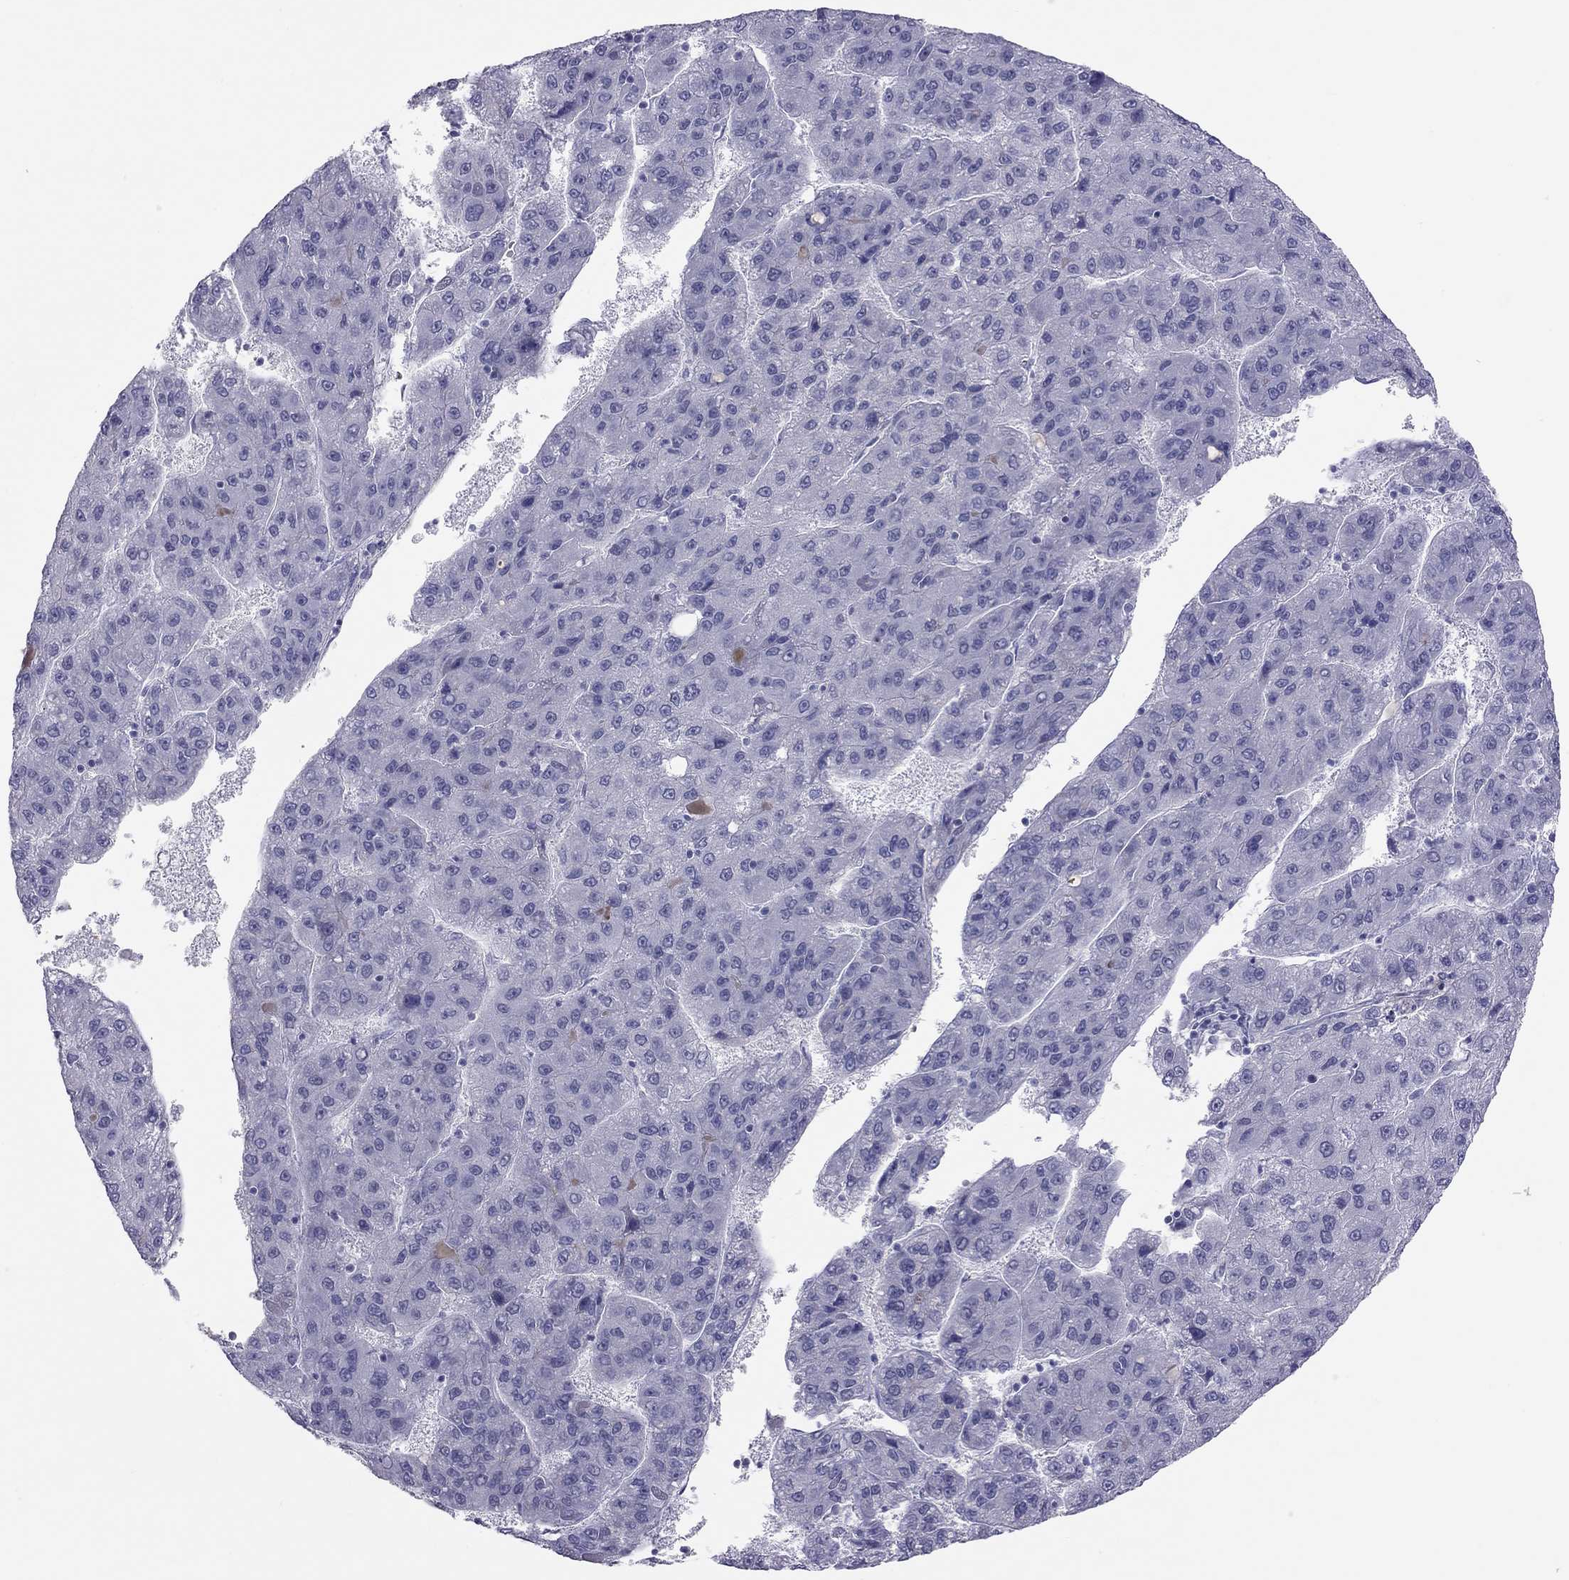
{"staining": {"intensity": "negative", "quantity": "none", "location": "none"}, "tissue": "liver cancer", "cell_type": "Tumor cells", "image_type": "cancer", "snomed": [{"axis": "morphology", "description": "Carcinoma, Hepatocellular, NOS"}, {"axis": "topography", "description": "Liver"}], "caption": "DAB immunohistochemical staining of human hepatocellular carcinoma (liver) exhibits no significant positivity in tumor cells.", "gene": "JHY", "patient": {"sex": "female", "age": 82}}